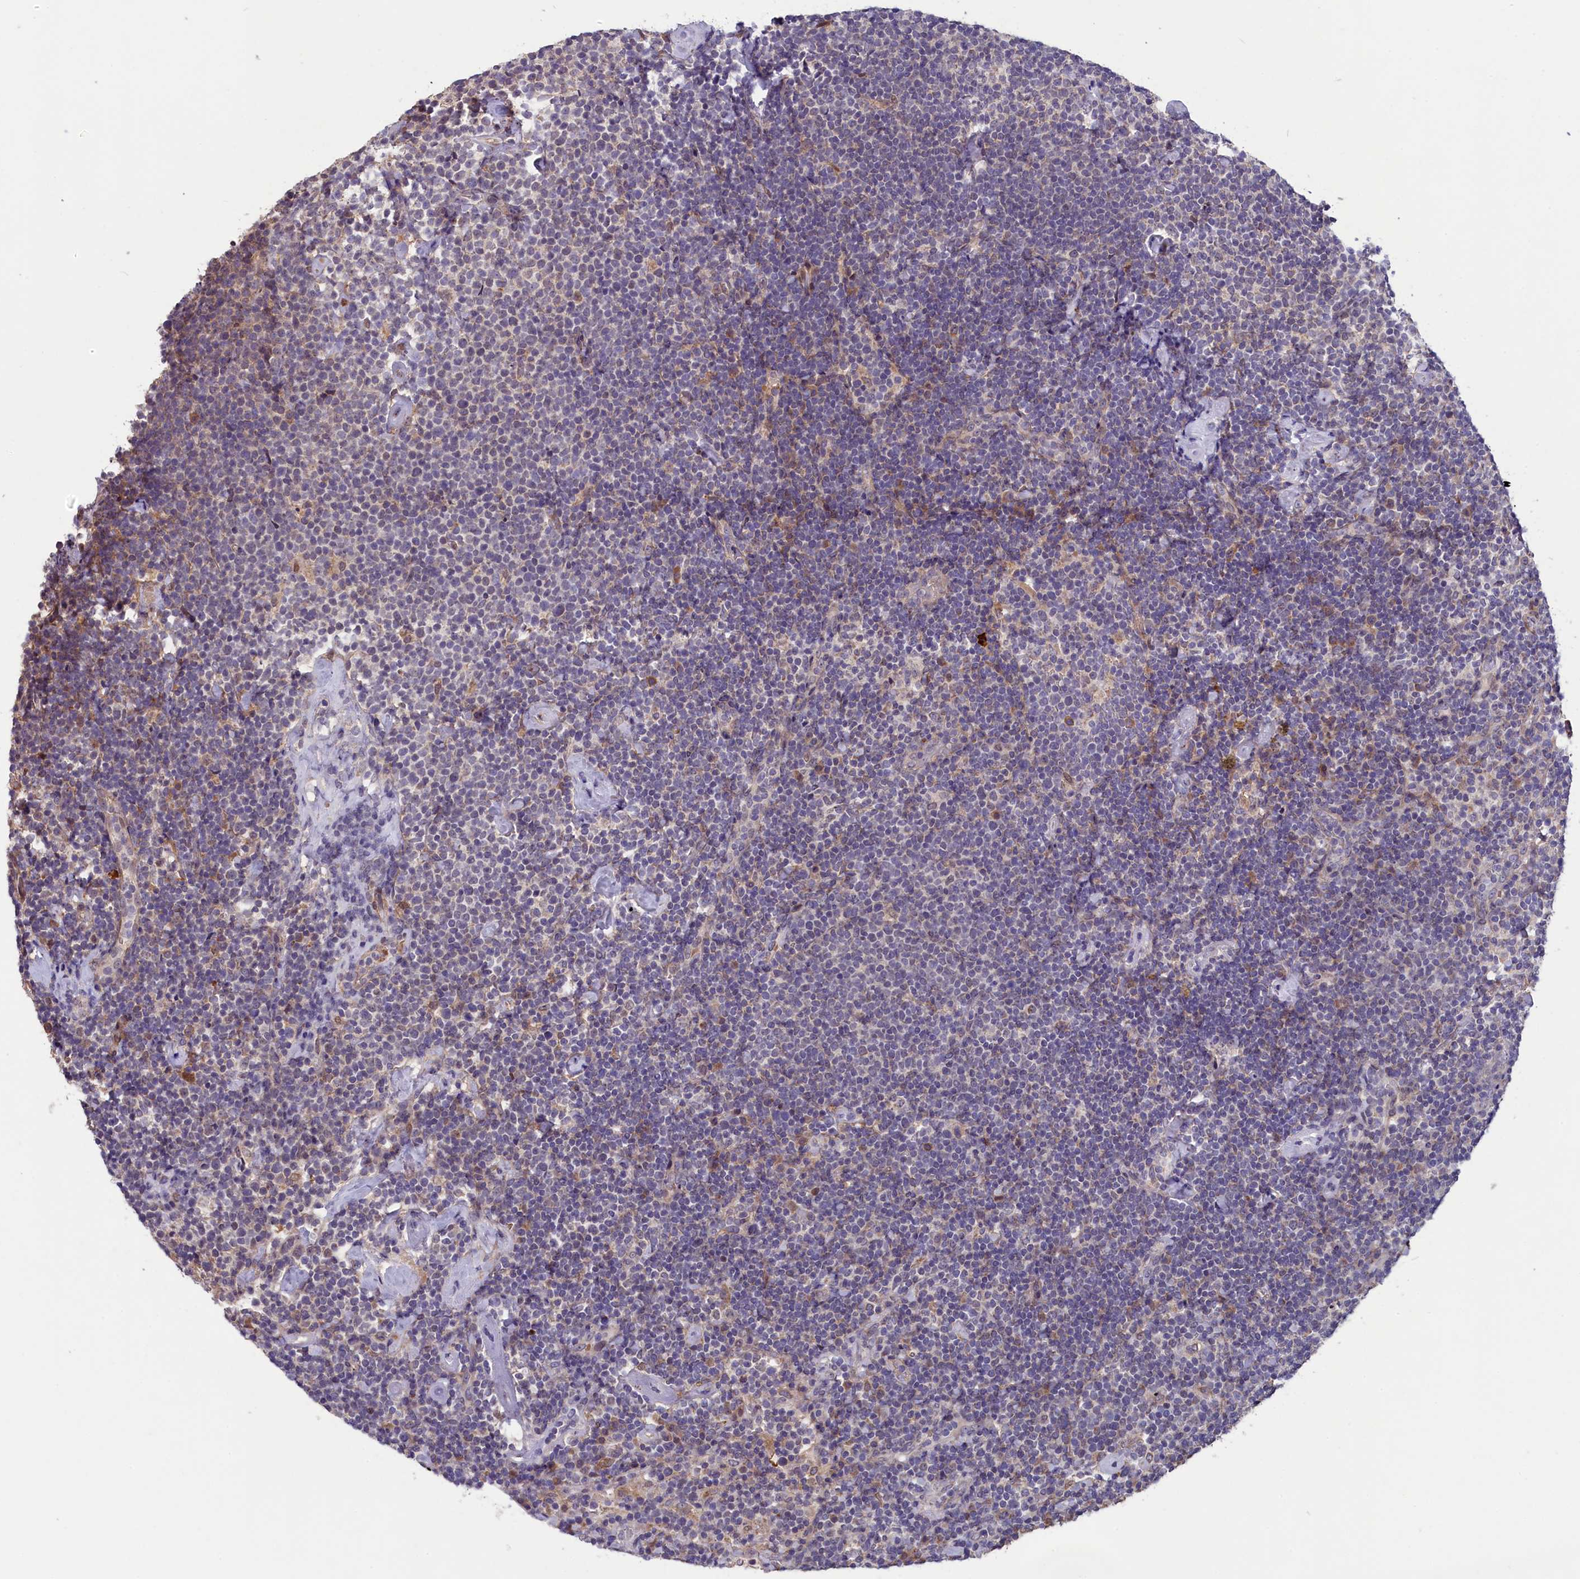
{"staining": {"intensity": "negative", "quantity": "none", "location": "none"}, "tissue": "lymphoma", "cell_type": "Tumor cells", "image_type": "cancer", "snomed": [{"axis": "morphology", "description": "Malignant lymphoma, non-Hodgkin's type, High grade"}, {"axis": "topography", "description": "Lymph node"}], "caption": "A histopathology image of human malignant lymphoma, non-Hodgkin's type (high-grade) is negative for staining in tumor cells.", "gene": "SLC39A6", "patient": {"sex": "male", "age": 61}}